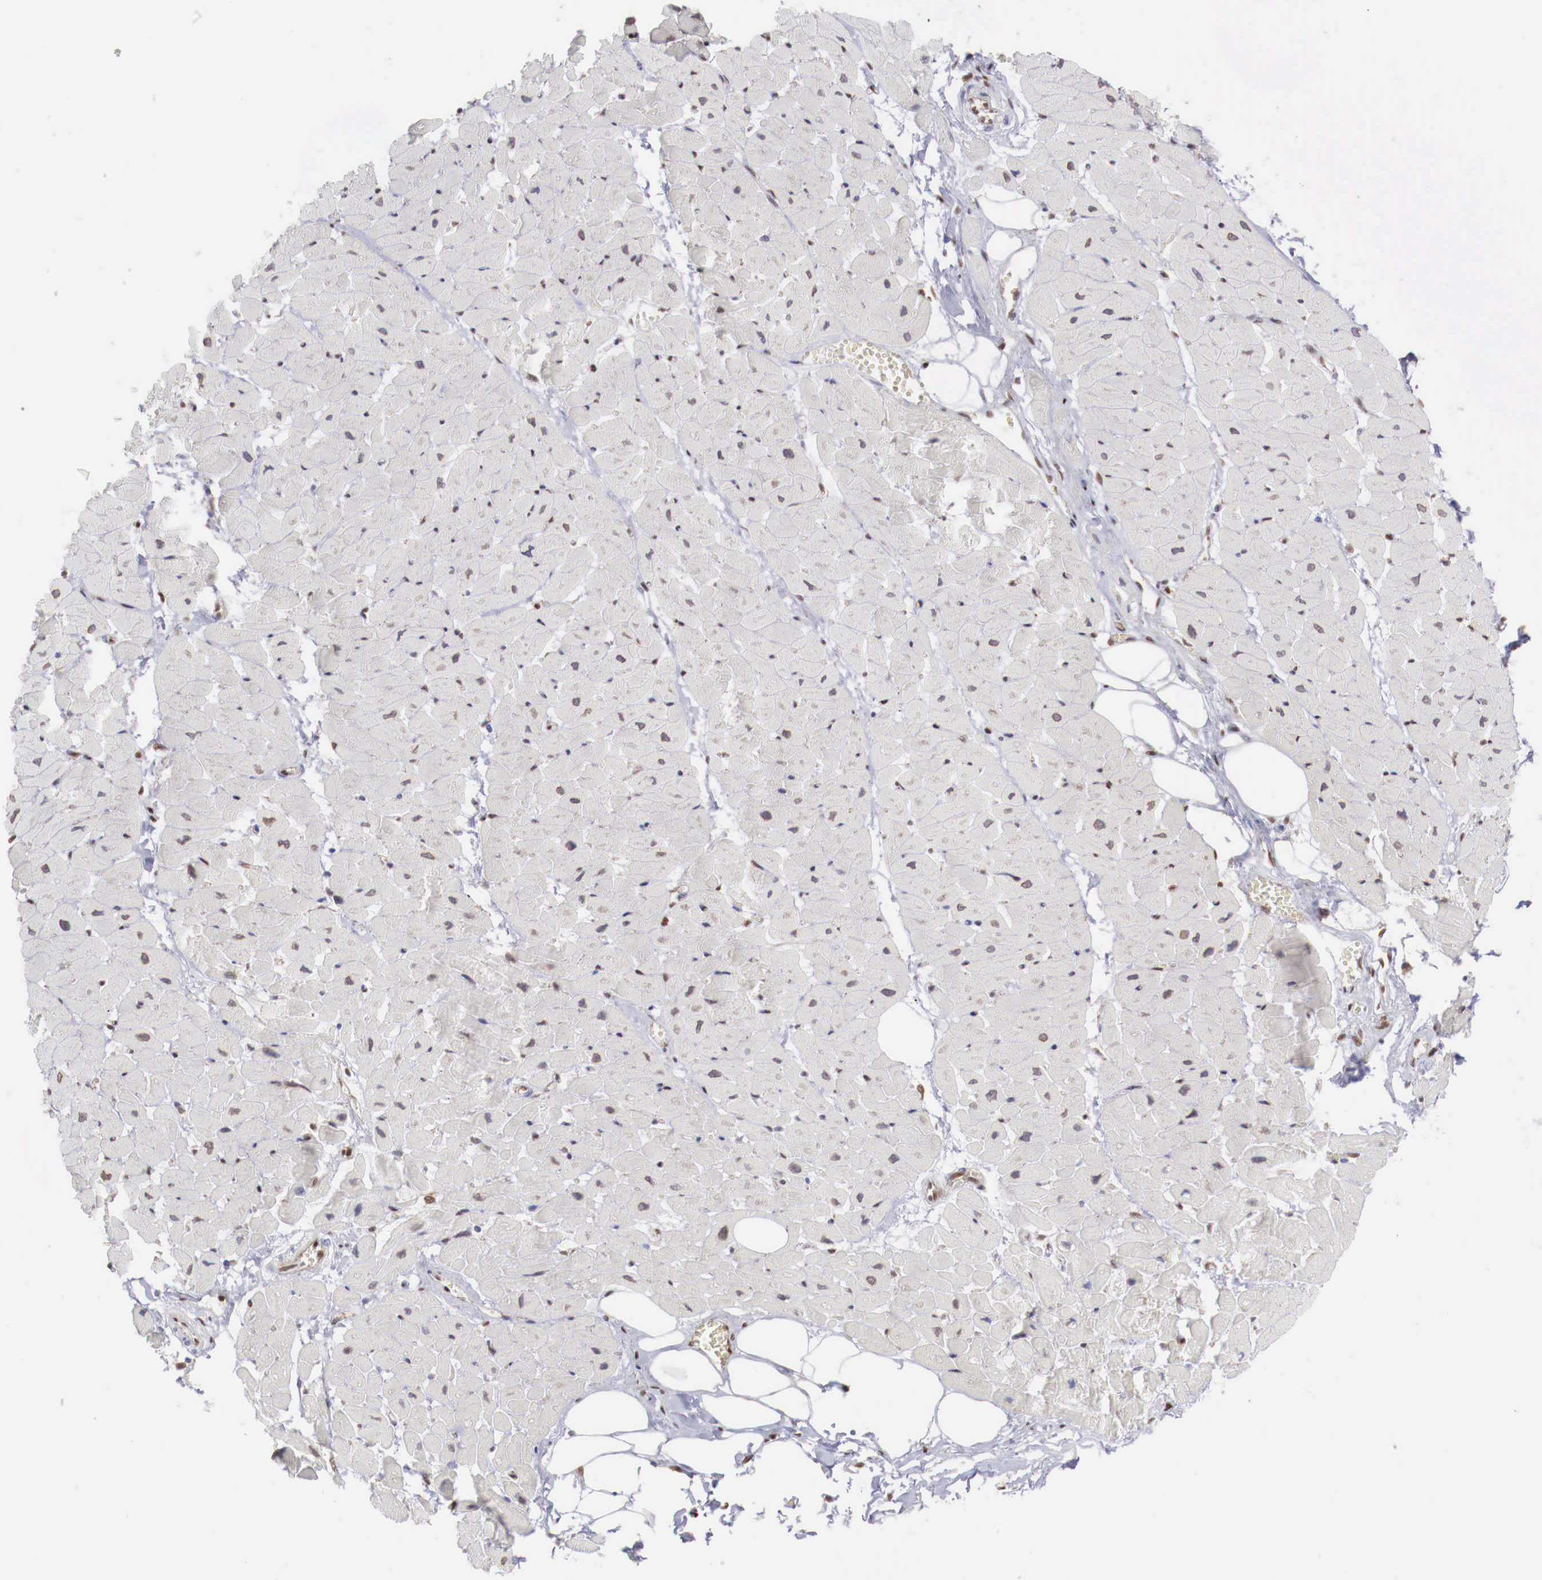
{"staining": {"intensity": "weak", "quantity": "25%-75%", "location": "nuclear"}, "tissue": "heart muscle", "cell_type": "Cardiomyocytes", "image_type": "normal", "snomed": [{"axis": "morphology", "description": "Normal tissue, NOS"}, {"axis": "topography", "description": "Heart"}], "caption": "Protein expression analysis of normal human heart muscle reveals weak nuclear positivity in about 25%-75% of cardiomyocytes. The protein is shown in brown color, while the nuclei are stained blue.", "gene": "MAX", "patient": {"sex": "female", "age": 19}}